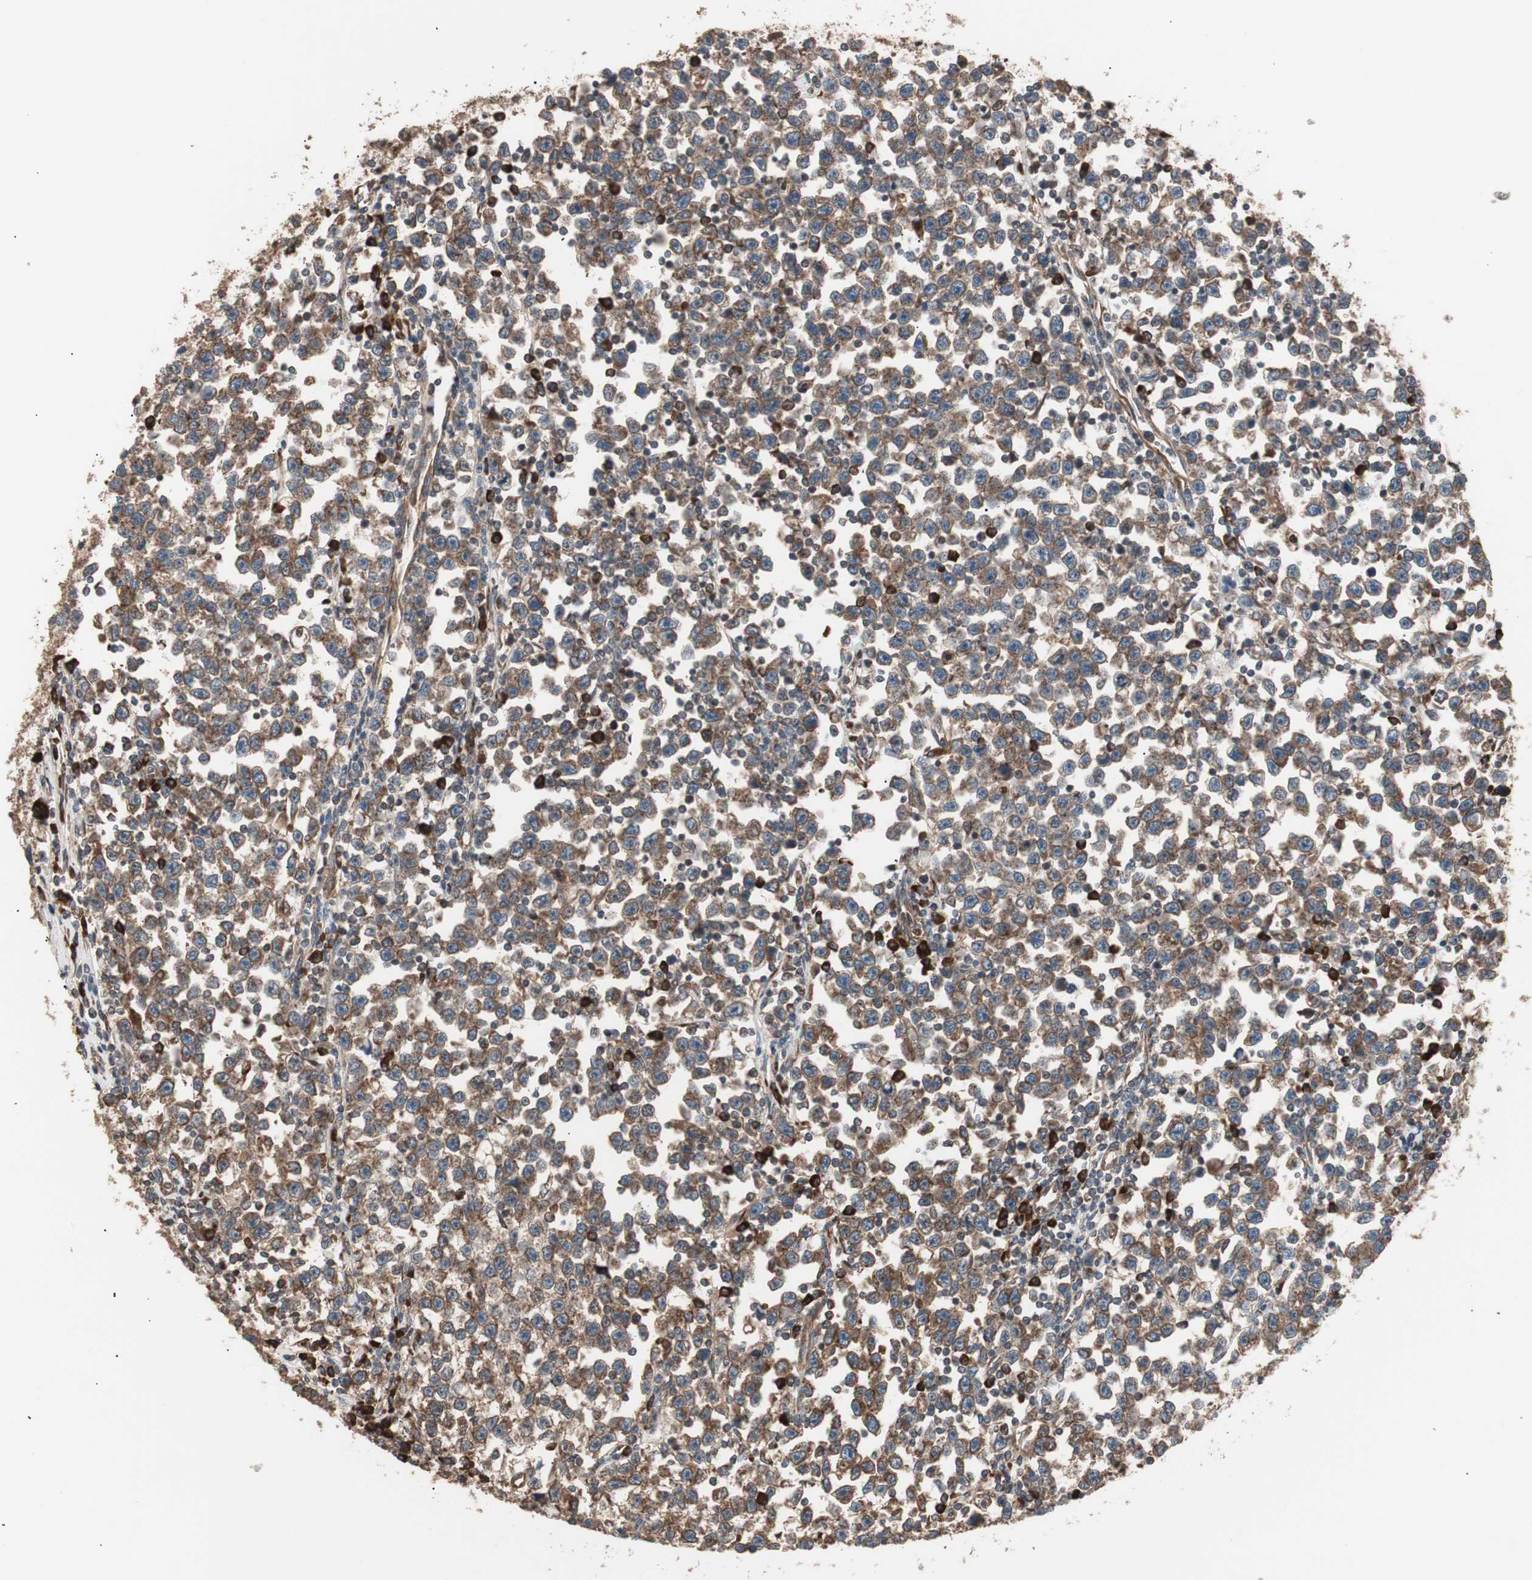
{"staining": {"intensity": "moderate", "quantity": ">75%", "location": "cytoplasmic/membranous"}, "tissue": "testis cancer", "cell_type": "Tumor cells", "image_type": "cancer", "snomed": [{"axis": "morphology", "description": "Seminoma, NOS"}, {"axis": "topography", "description": "Testis"}], "caption": "High-power microscopy captured an immunohistochemistry image of testis seminoma, revealing moderate cytoplasmic/membranous staining in about >75% of tumor cells.", "gene": "LZTS1", "patient": {"sex": "male", "age": 43}}